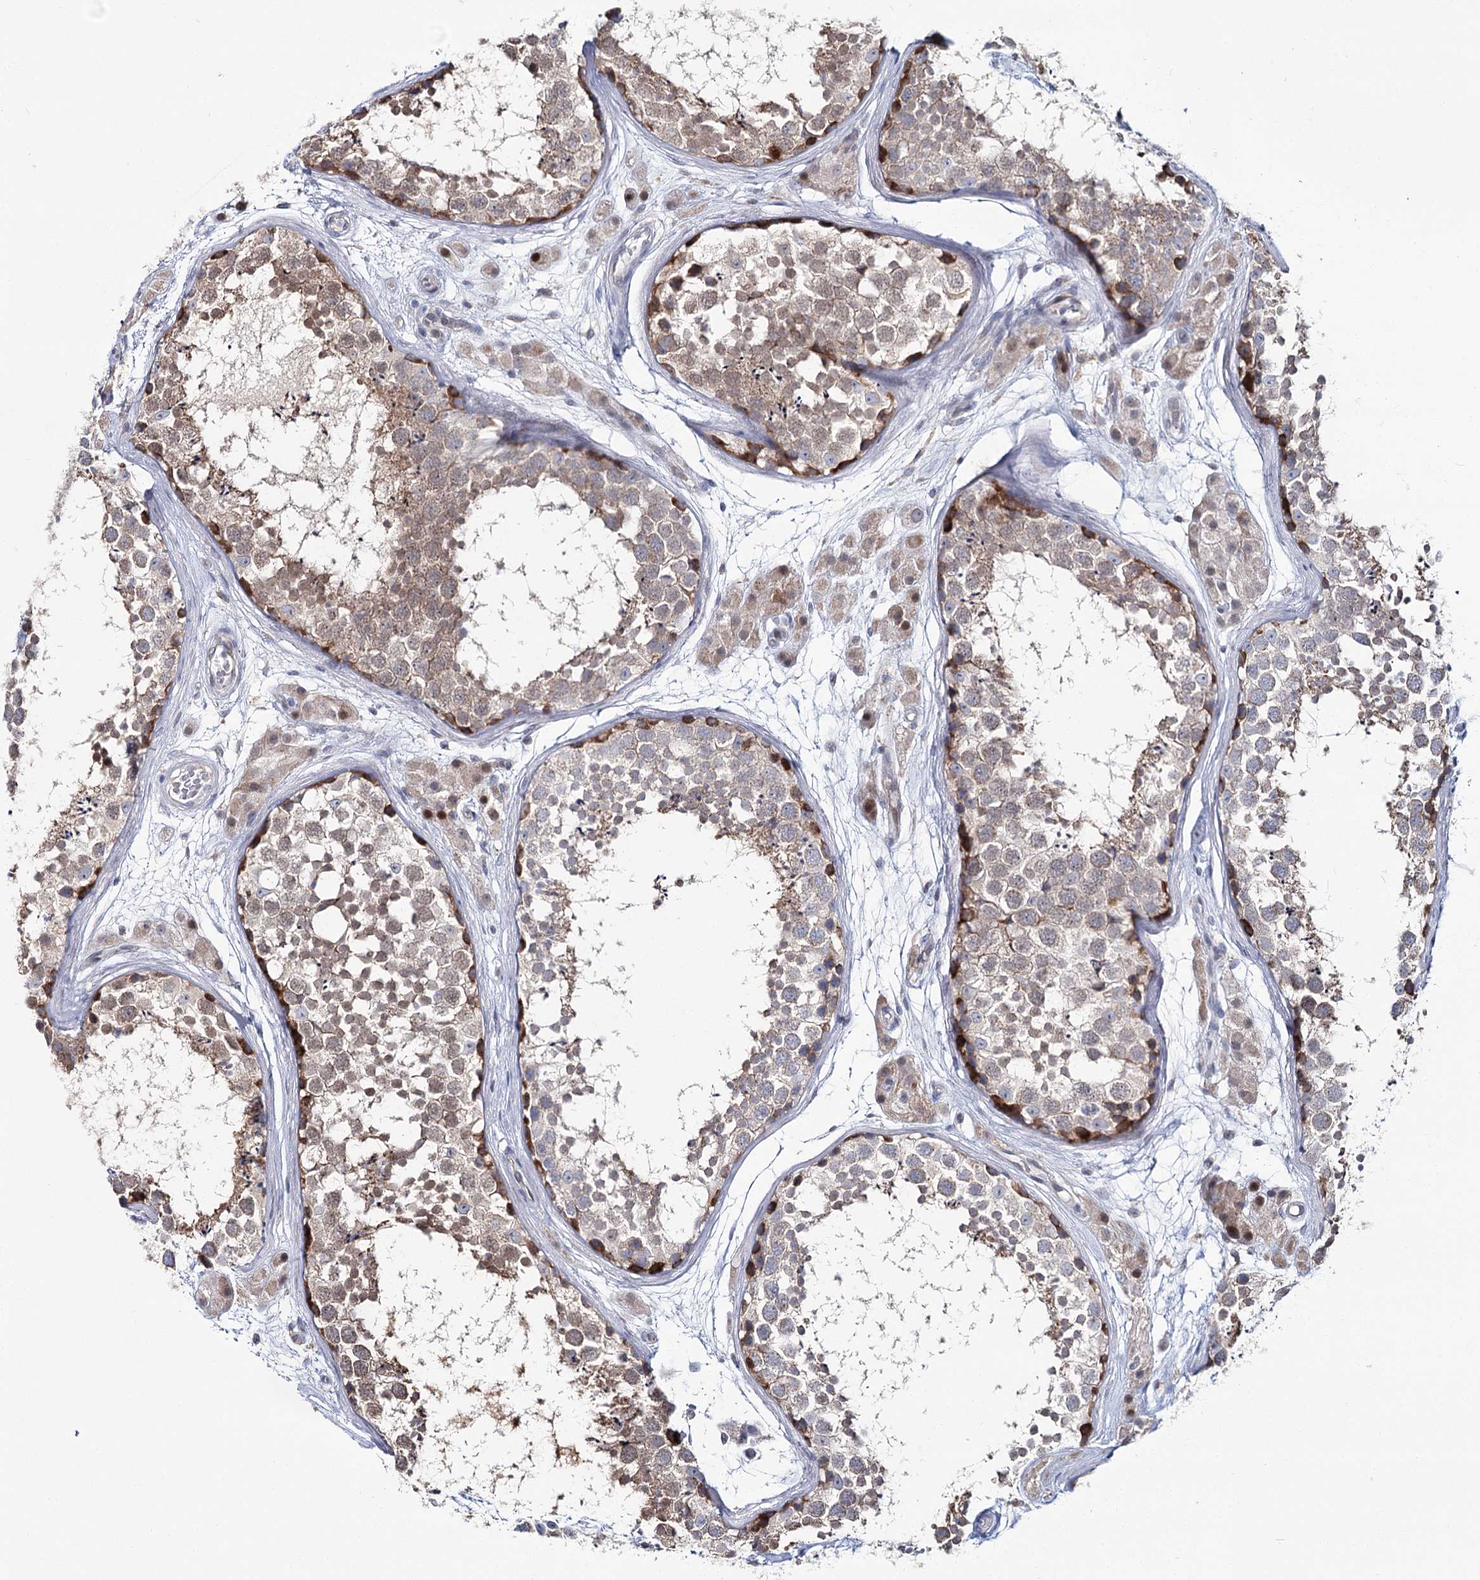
{"staining": {"intensity": "moderate", "quantity": "25%-75%", "location": "cytoplasmic/membranous"}, "tissue": "testis", "cell_type": "Cells in seminiferous ducts", "image_type": "normal", "snomed": [{"axis": "morphology", "description": "Normal tissue, NOS"}, {"axis": "topography", "description": "Testis"}], "caption": "Immunohistochemical staining of normal testis exhibits moderate cytoplasmic/membranous protein positivity in approximately 25%-75% of cells in seminiferous ducts. (DAB (3,3'-diaminobenzidine) IHC with brightfield microscopy, high magnification).", "gene": "CPLANE1", "patient": {"sex": "male", "age": 56}}